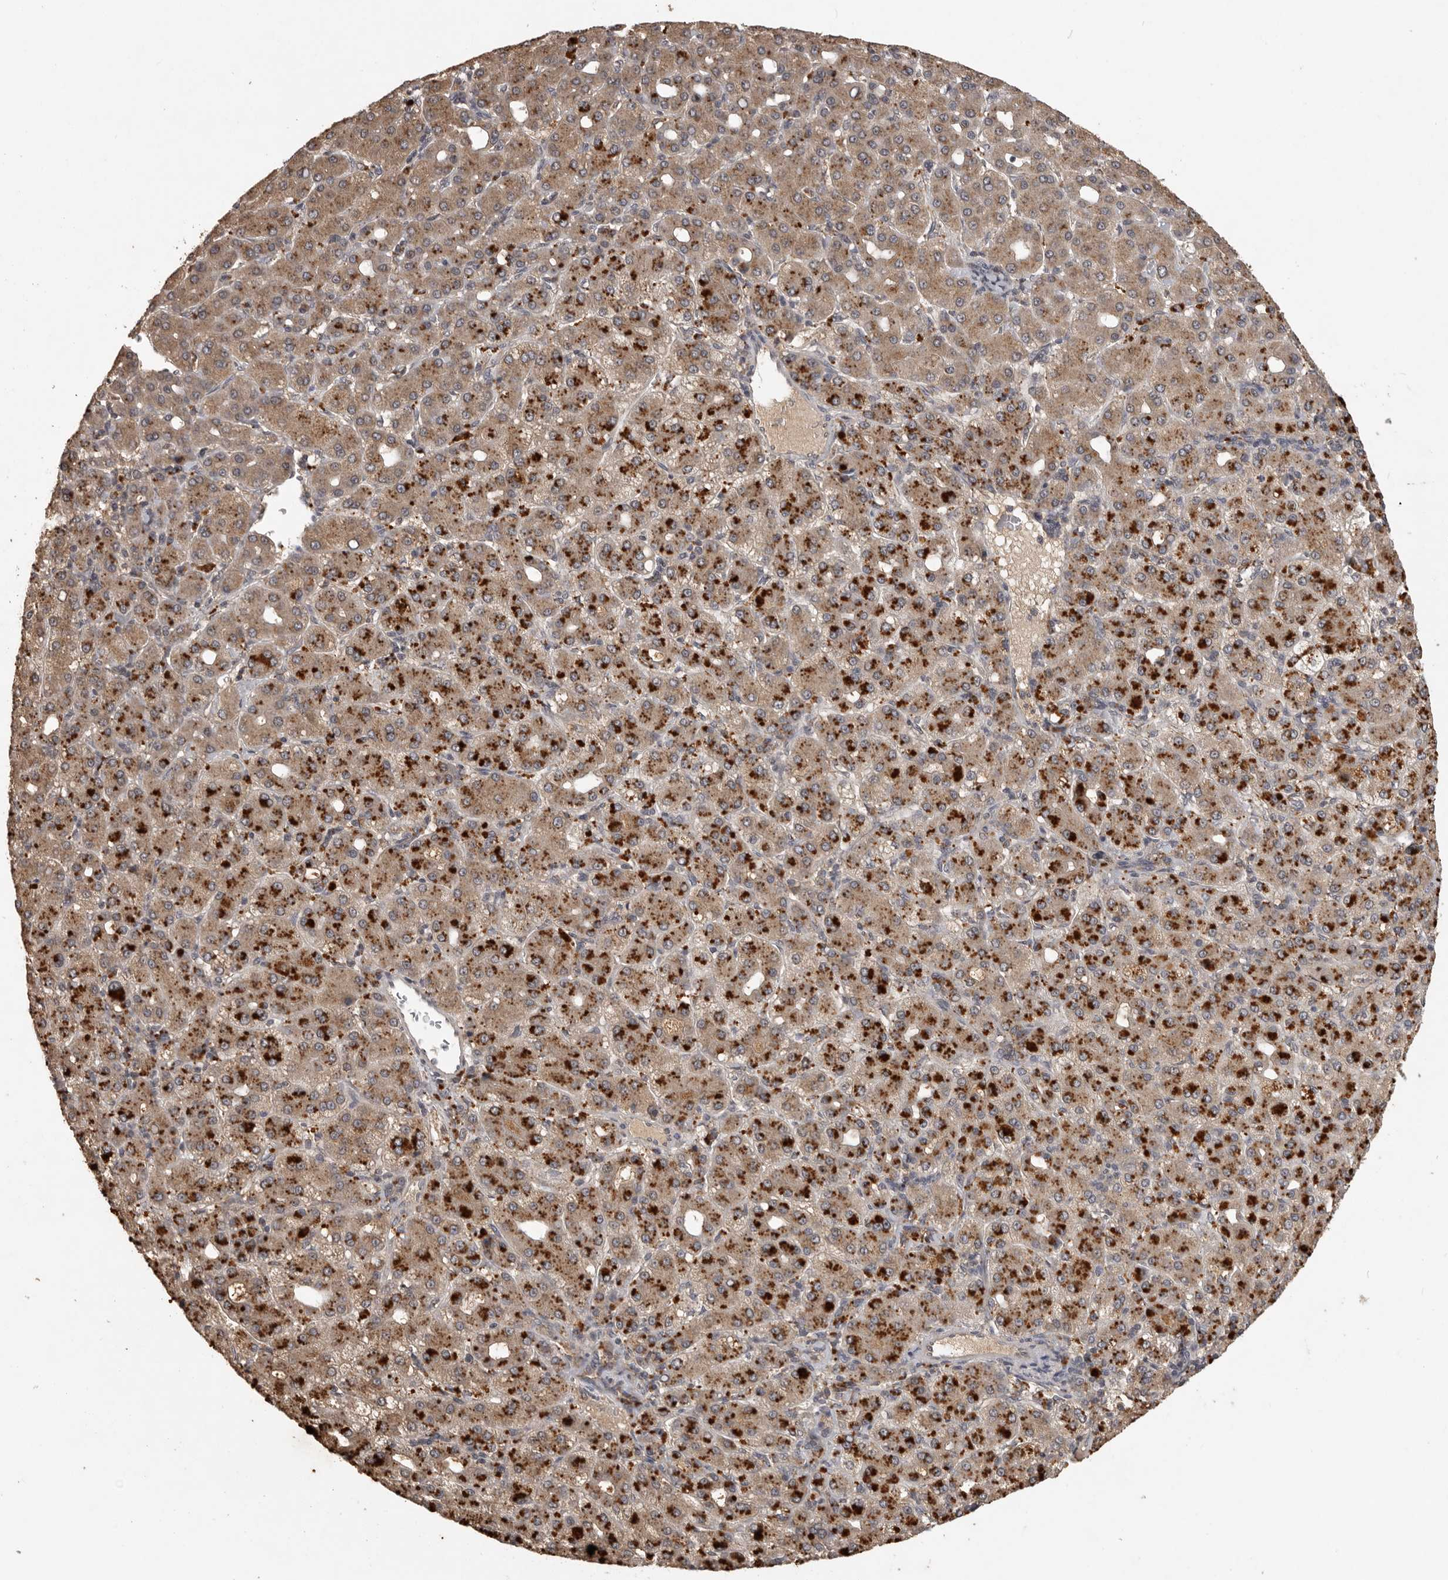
{"staining": {"intensity": "moderate", "quantity": ">75%", "location": "cytoplasmic/membranous"}, "tissue": "liver cancer", "cell_type": "Tumor cells", "image_type": "cancer", "snomed": [{"axis": "morphology", "description": "Carcinoma, Hepatocellular, NOS"}, {"axis": "topography", "description": "Liver"}], "caption": "A medium amount of moderate cytoplasmic/membranous positivity is identified in about >75% of tumor cells in liver cancer (hepatocellular carcinoma) tissue. The staining was performed using DAB (3,3'-diaminobenzidine) to visualize the protein expression in brown, while the nuclei were stained in blue with hematoxylin (Magnification: 20x).", "gene": "ADAMTS4", "patient": {"sex": "male", "age": 65}}